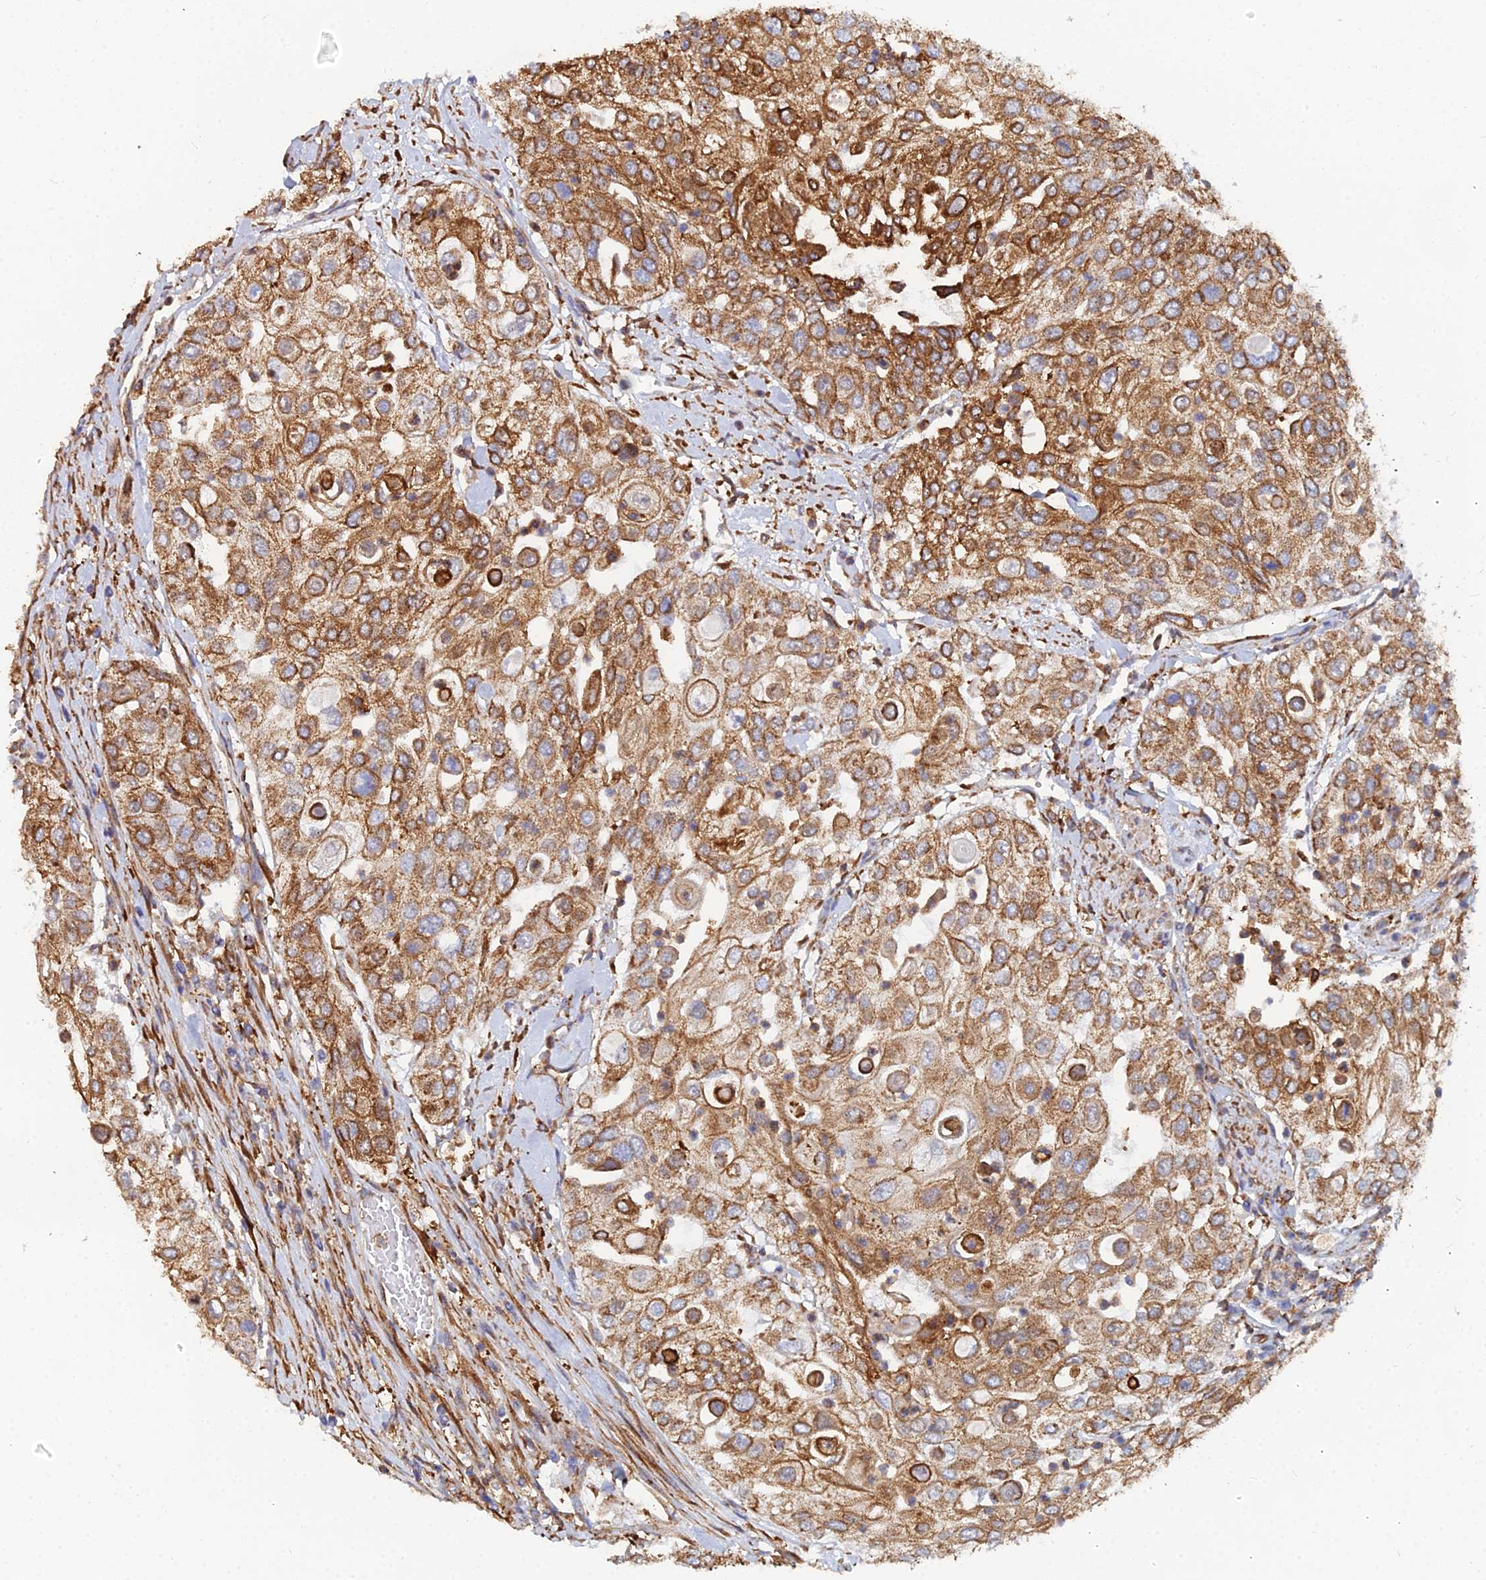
{"staining": {"intensity": "moderate", "quantity": ">75%", "location": "cytoplasmic/membranous"}, "tissue": "urothelial cancer", "cell_type": "Tumor cells", "image_type": "cancer", "snomed": [{"axis": "morphology", "description": "Urothelial carcinoma, High grade"}, {"axis": "topography", "description": "Urinary bladder"}], "caption": "IHC (DAB (3,3'-diaminobenzidine)) staining of urothelial cancer shows moderate cytoplasmic/membranous protein positivity in approximately >75% of tumor cells.", "gene": "GPR42", "patient": {"sex": "female", "age": 79}}